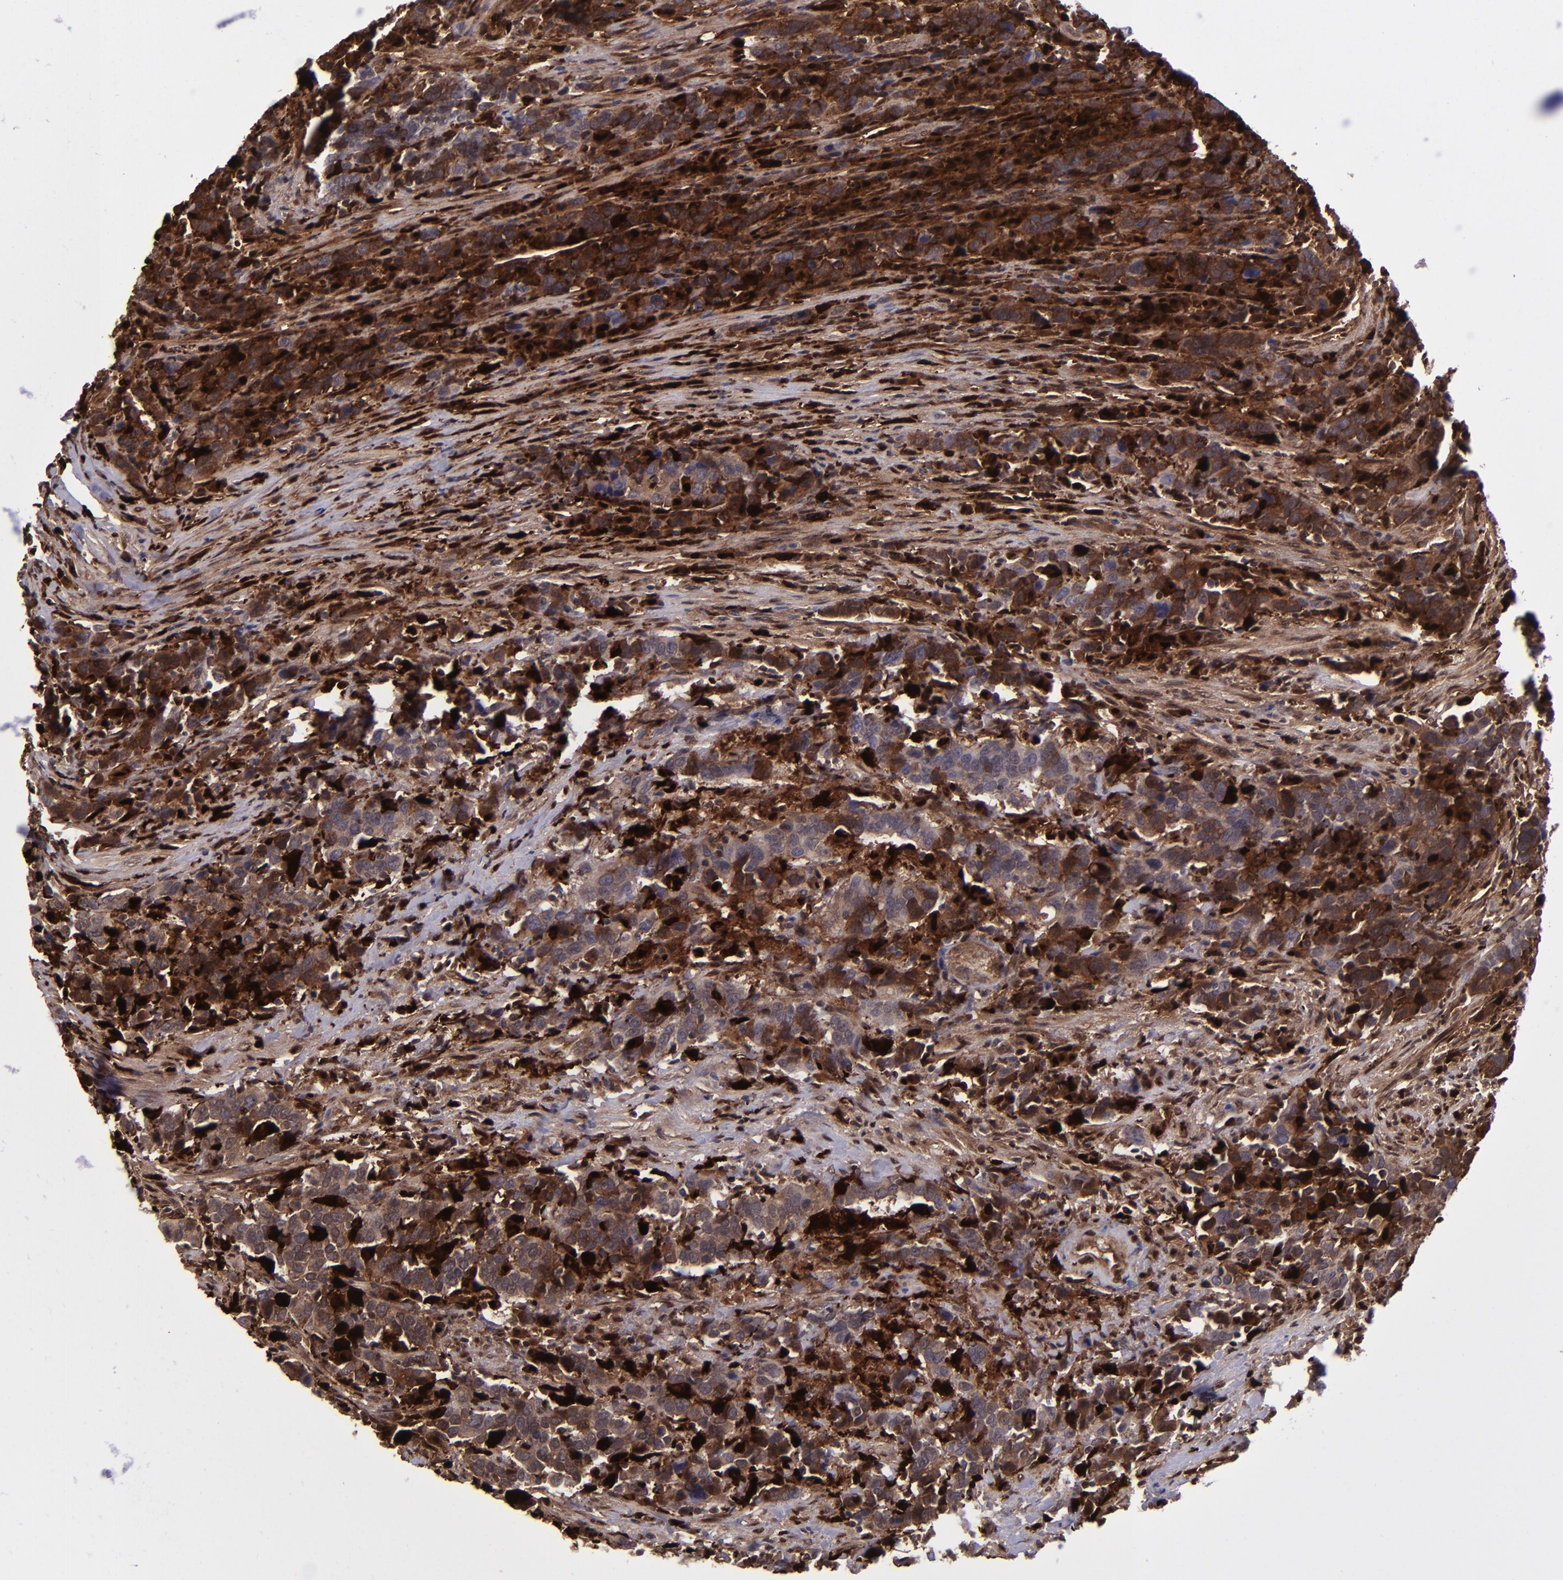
{"staining": {"intensity": "strong", "quantity": ">75%", "location": "cytoplasmic/membranous,nuclear"}, "tissue": "urothelial cancer", "cell_type": "Tumor cells", "image_type": "cancer", "snomed": [{"axis": "morphology", "description": "Urothelial carcinoma, High grade"}, {"axis": "topography", "description": "Urinary bladder"}], "caption": "Immunohistochemistry (IHC) (DAB) staining of human urothelial carcinoma (high-grade) reveals strong cytoplasmic/membranous and nuclear protein staining in approximately >75% of tumor cells.", "gene": "TYMP", "patient": {"sex": "male", "age": 61}}